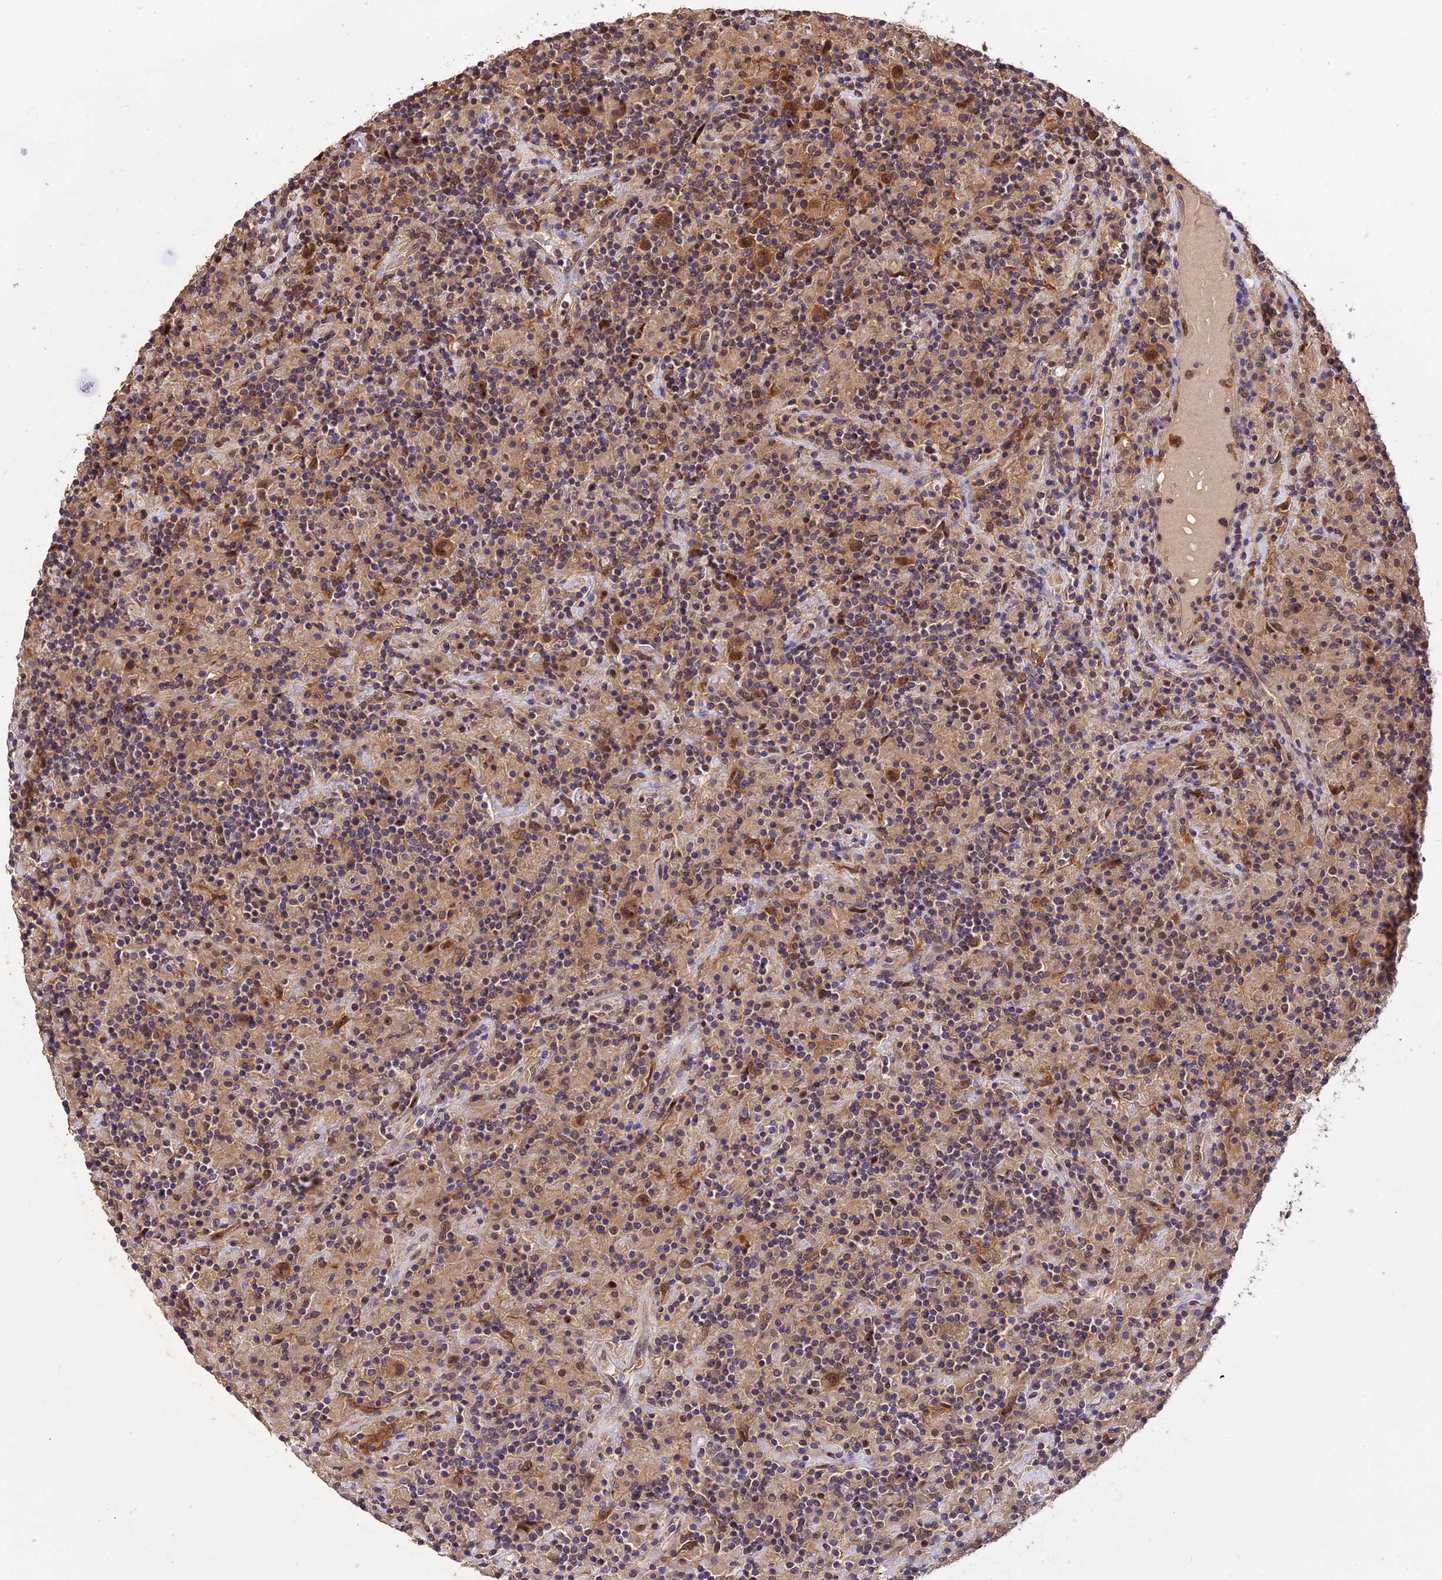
{"staining": {"intensity": "moderate", "quantity": ">75%", "location": "cytoplasmic/membranous"}, "tissue": "lymphoma", "cell_type": "Tumor cells", "image_type": "cancer", "snomed": [{"axis": "morphology", "description": "Hodgkin's disease, NOS"}, {"axis": "topography", "description": "Lymph node"}], "caption": "A medium amount of moderate cytoplasmic/membranous positivity is present in approximately >75% of tumor cells in lymphoma tissue.", "gene": "TRMT1", "patient": {"sex": "male", "age": 70}}